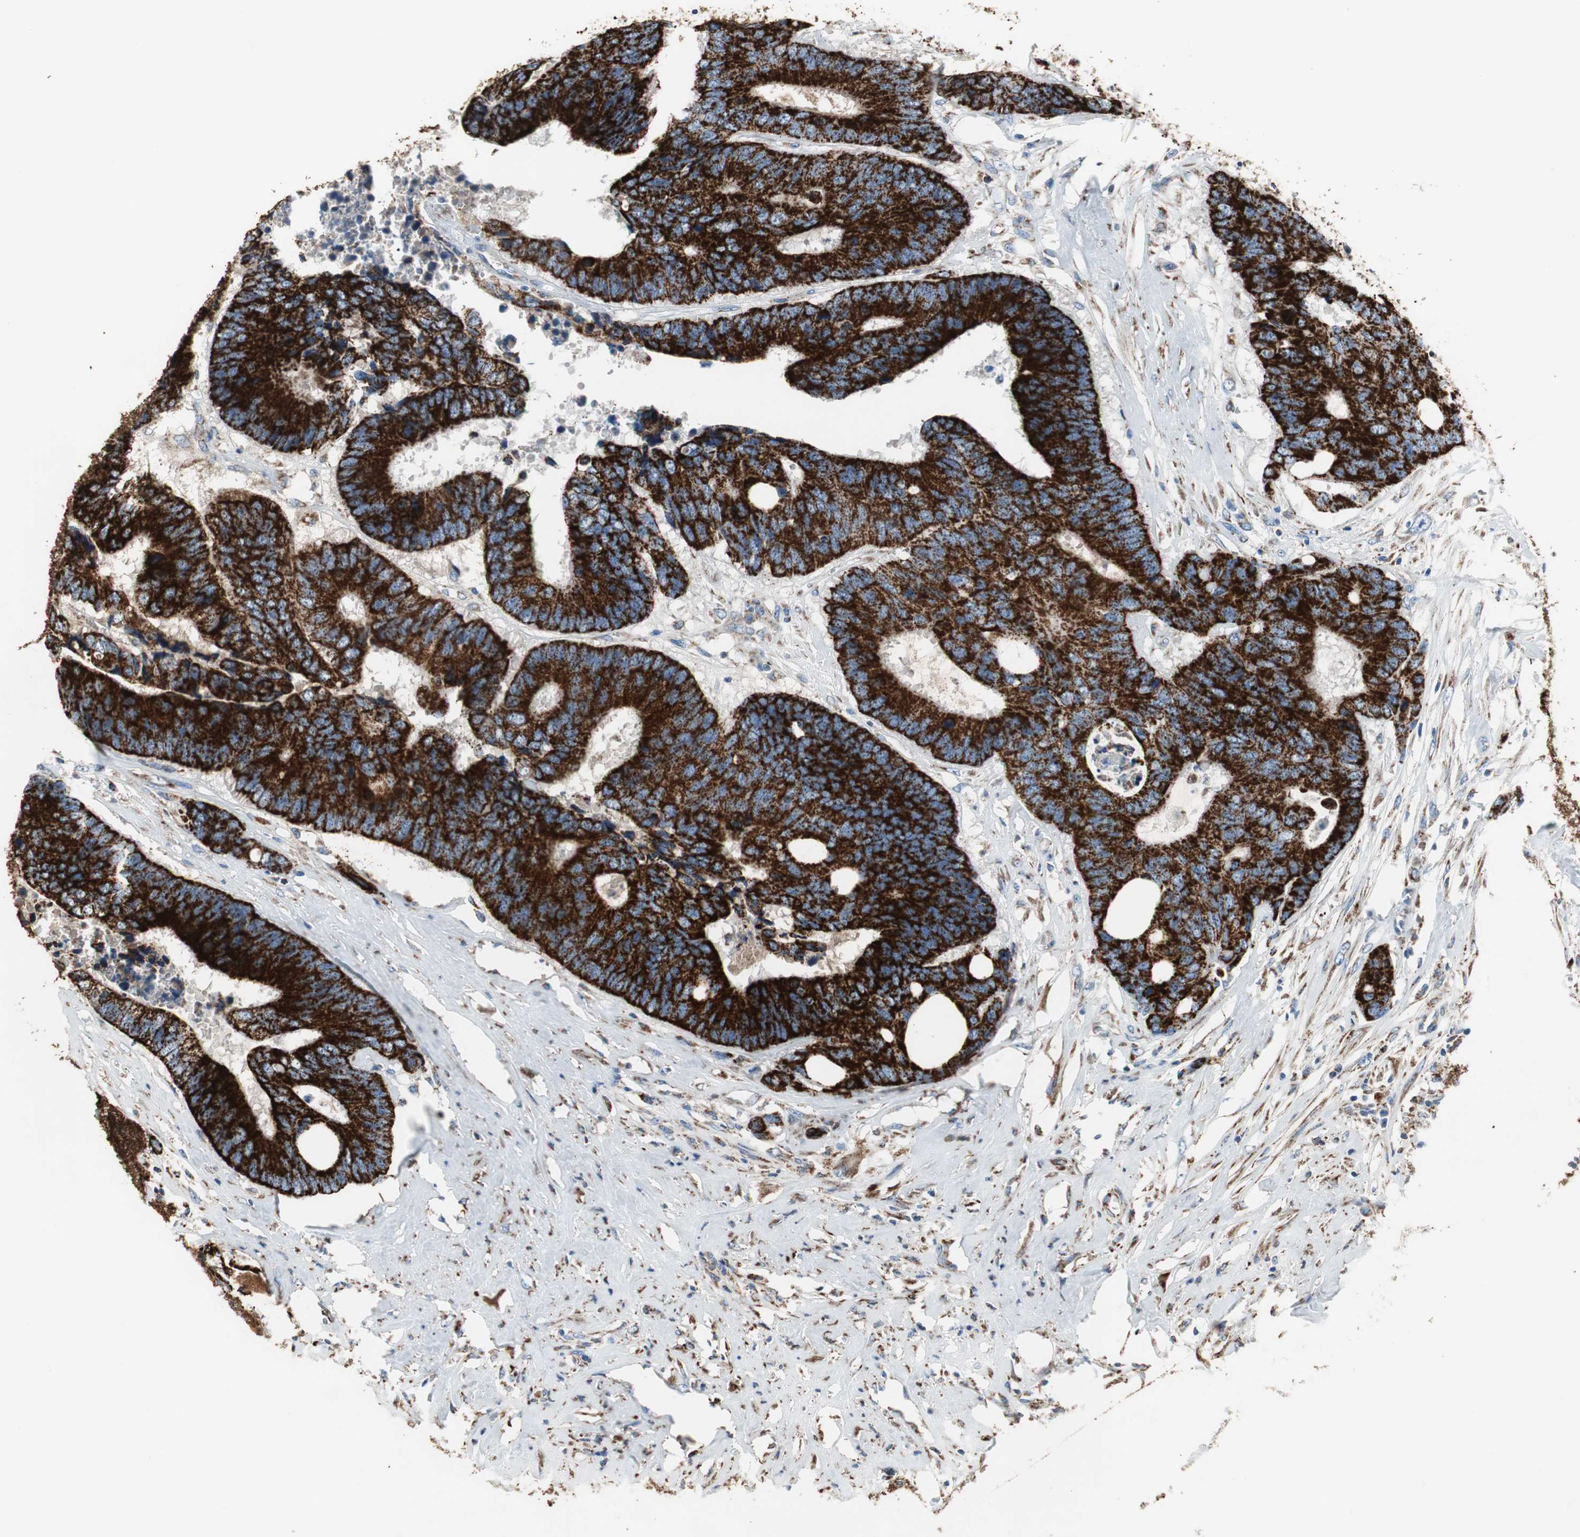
{"staining": {"intensity": "strong", "quantity": ">75%", "location": "cytoplasmic/membranous"}, "tissue": "colorectal cancer", "cell_type": "Tumor cells", "image_type": "cancer", "snomed": [{"axis": "morphology", "description": "Adenocarcinoma, NOS"}, {"axis": "topography", "description": "Rectum"}], "caption": "Immunohistochemical staining of colorectal cancer exhibits high levels of strong cytoplasmic/membranous protein positivity in approximately >75% of tumor cells.", "gene": "TST", "patient": {"sex": "male", "age": 55}}